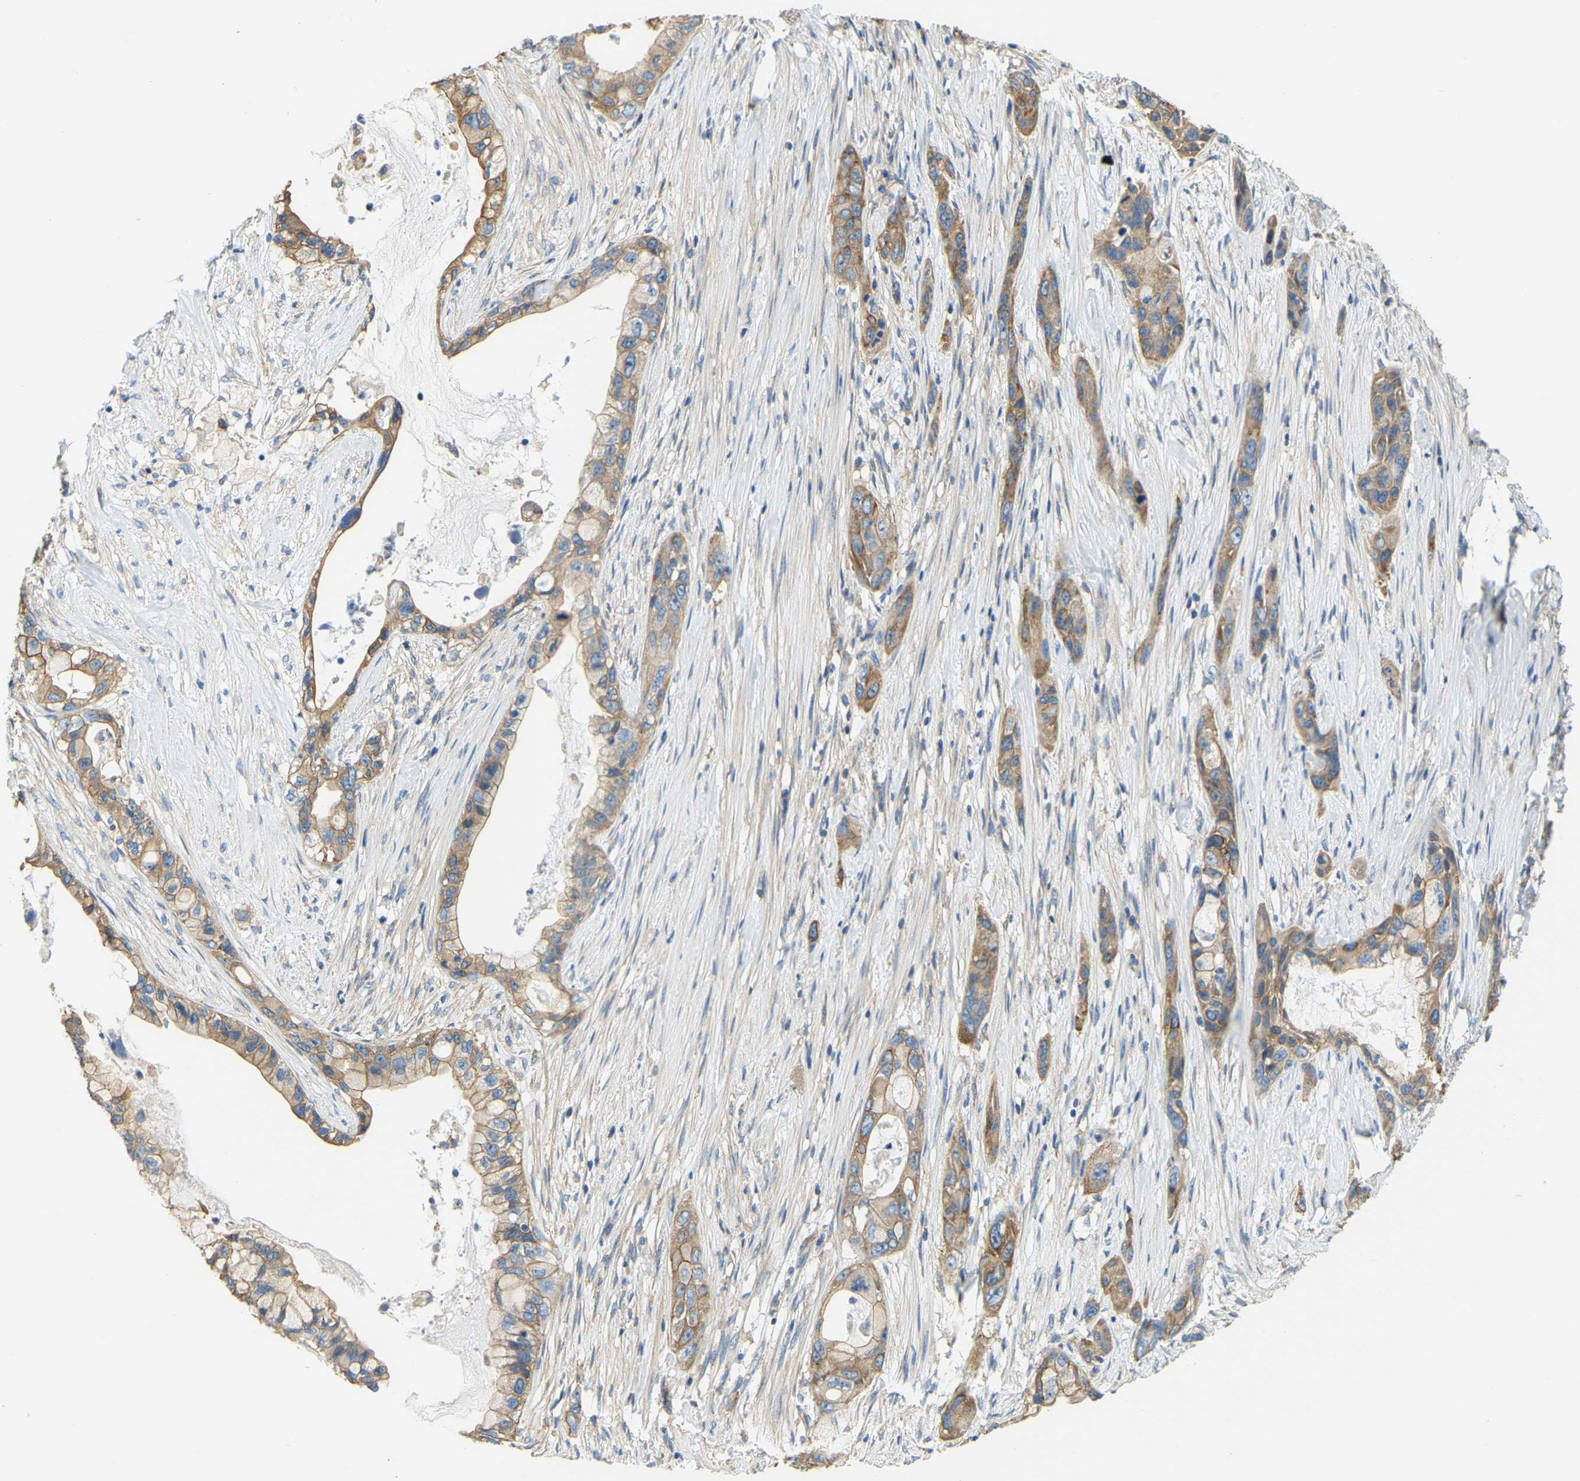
{"staining": {"intensity": "moderate", "quantity": ">75%", "location": "cytoplasmic/membranous"}, "tissue": "pancreatic cancer", "cell_type": "Tumor cells", "image_type": "cancer", "snomed": [{"axis": "morphology", "description": "Adenocarcinoma, NOS"}, {"axis": "topography", "description": "Pancreas"}], "caption": "Tumor cells show medium levels of moderate cytoplasmic/membranous positivity in about >75% of cells in adenocarcinoma (pancreatic). Using DAB (brown) and hematoxylin (blue) stains, captured at high magnification using brightfield microscopy.", "gene": "AHNAK", "patient": {"sex": "male", "age": 53}}